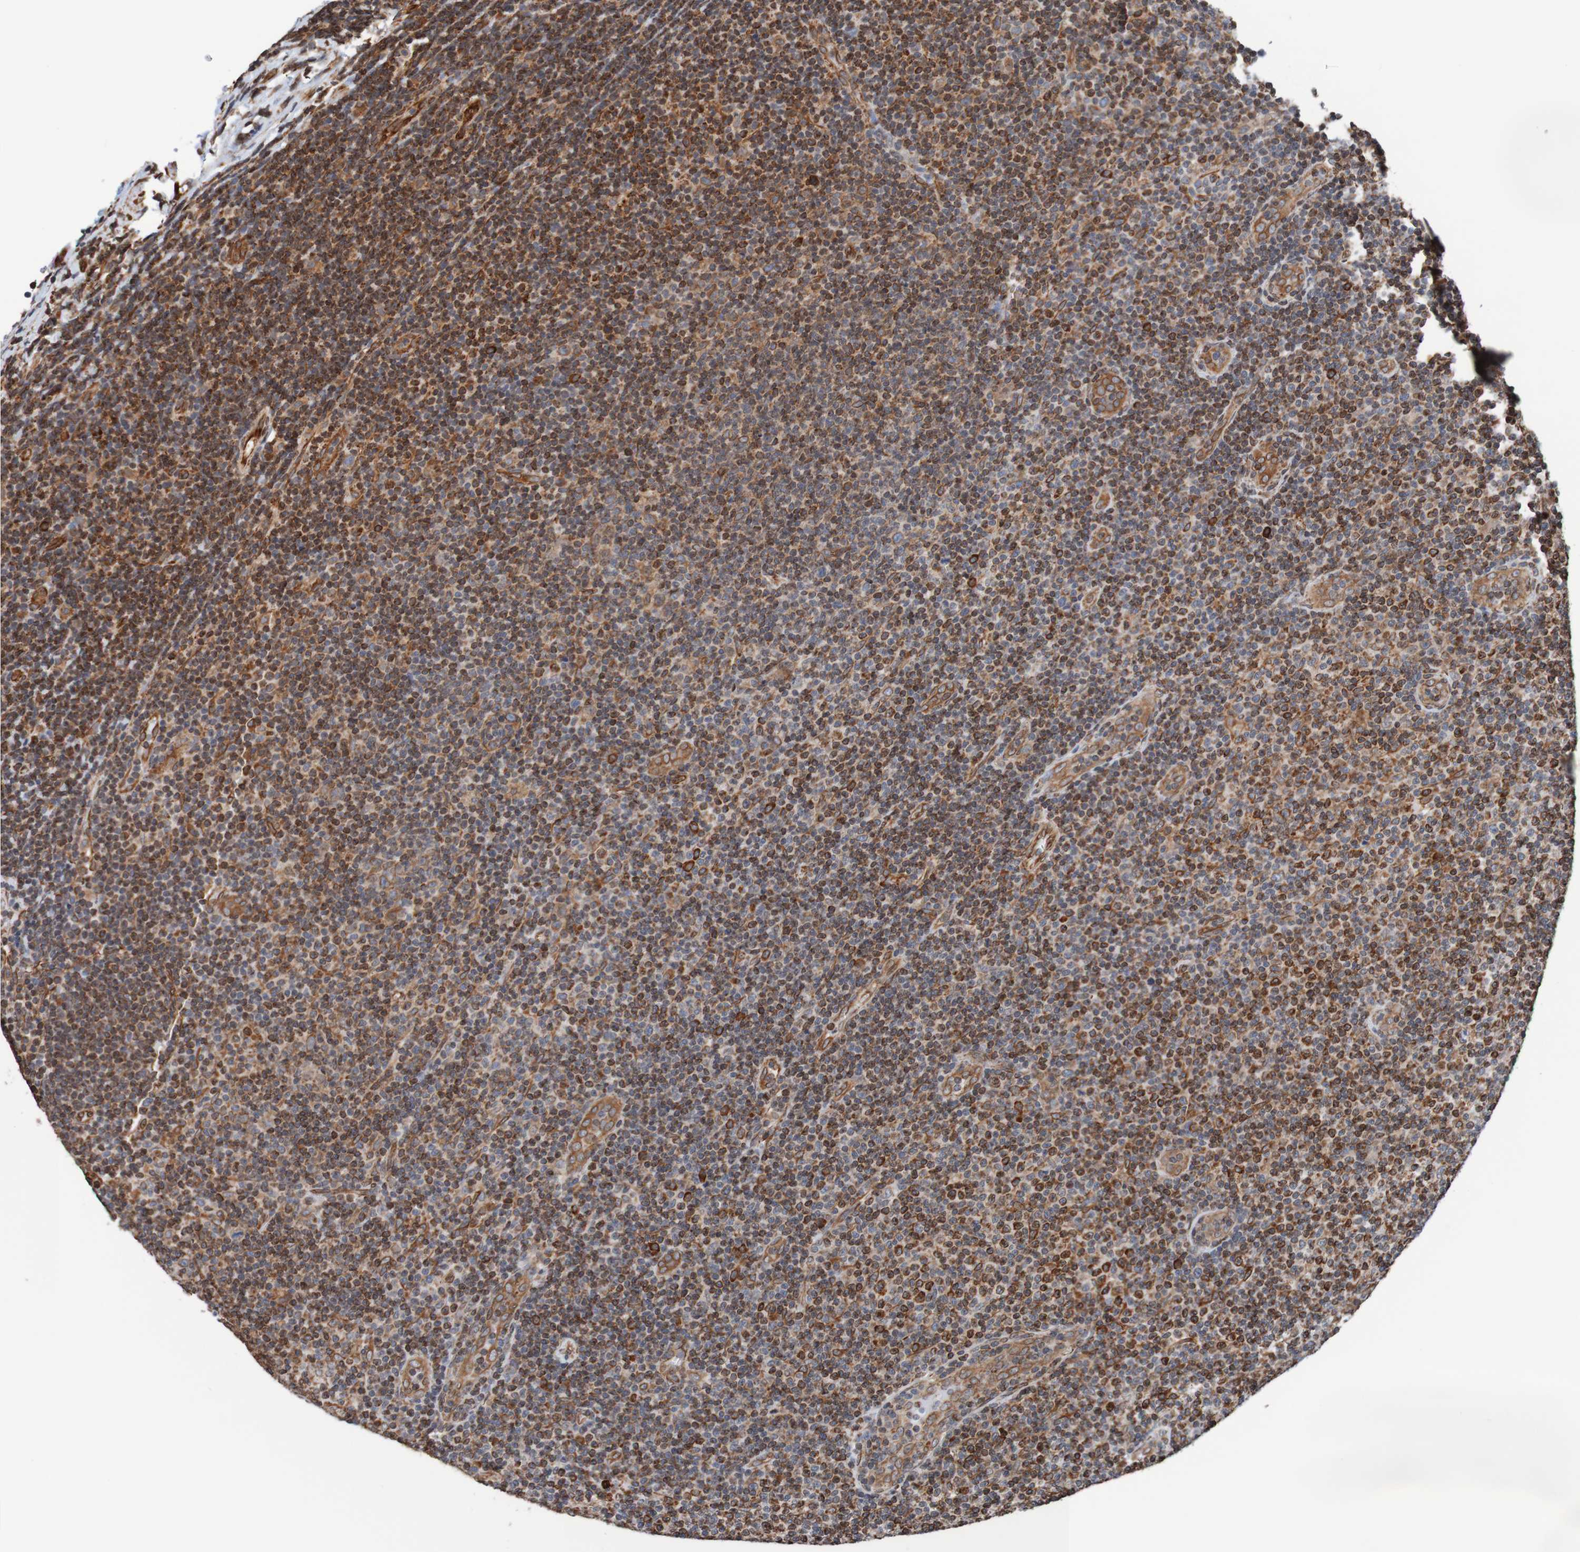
{"staining": {"intensity": "strong", "quantity": ">75%", "location": "cytoplasmic/membranous,nuclear"}, "tissue": "lymphoma", "cell_type": "Tumor cells", "image_type": "cancer", "snomed": [{"axis": "morphology", "description": "Malignant lymphoma, non-Hodgkin's type, Low grade"}, {"axis": "topography", "description": "Lymph node"}], "caption": "A histopathology image showing strong cytoplasmic/membranous and nuclear staining in about >75% of tumor cells in lymphoma, as visualized by brown immunohistochemical staining.", "gene": "TMEM109", "patient": {"sex": "male", "age": 83}}